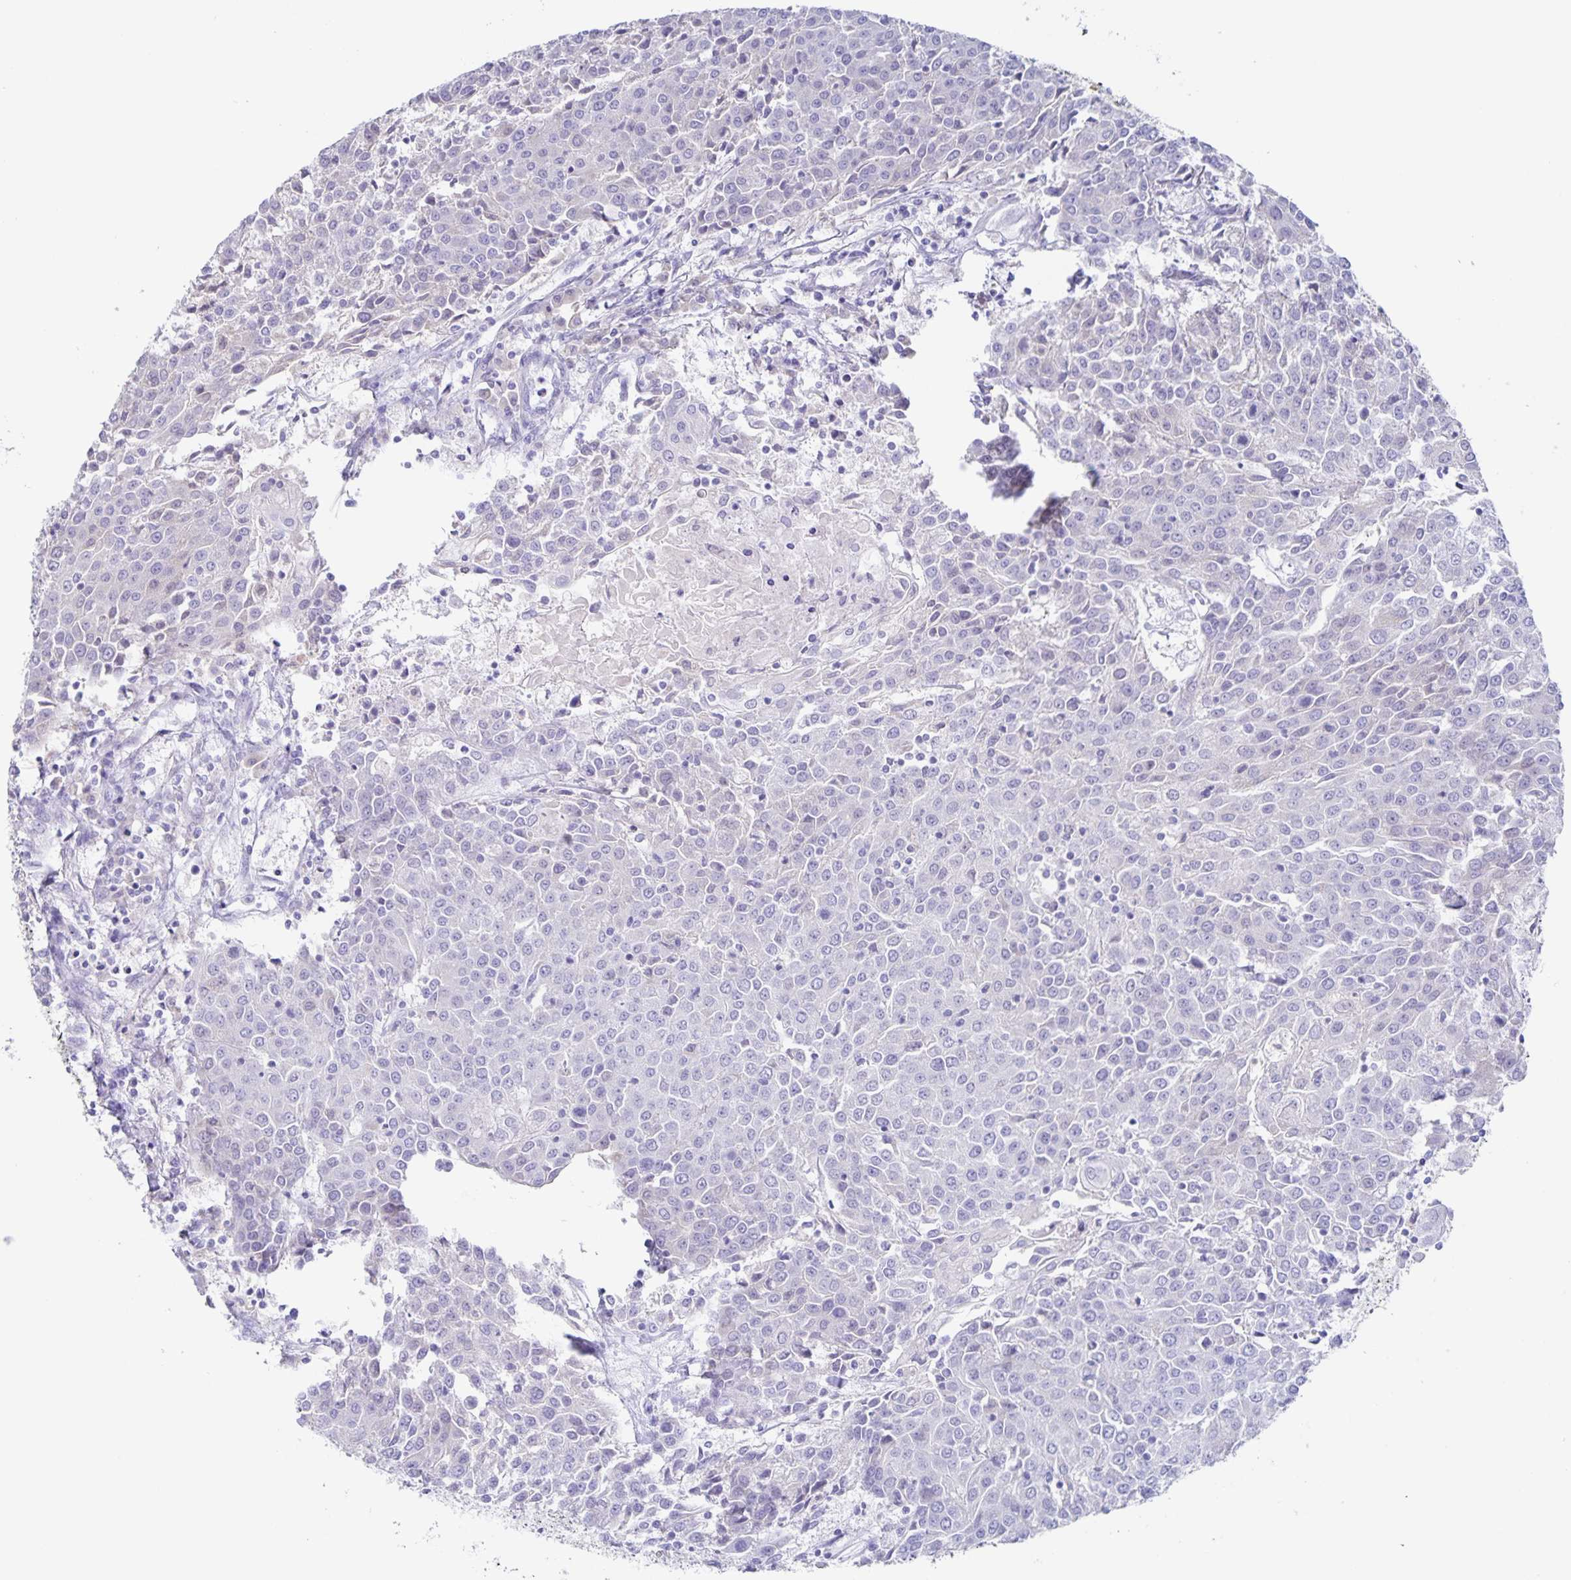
{"staining": {"intensity": "negative", "quantity": "none", "location": "none"}, "tissue": "urothelial cancer", "cell_type": "Tumor cells", "image_type": "cancer", "snomed": [{"axis": "morphology", "description": "Urothelial carcinoma, High grade"}, {"axis": "topography", "description": "Urinary bladder"}], "caption": "Immunohistochemical staining of high-grade urothelial carcinoma displays no significant expression in tumor cells.", "gene": "RPL36A", "patient": {"sex": "female", "age": 85}}